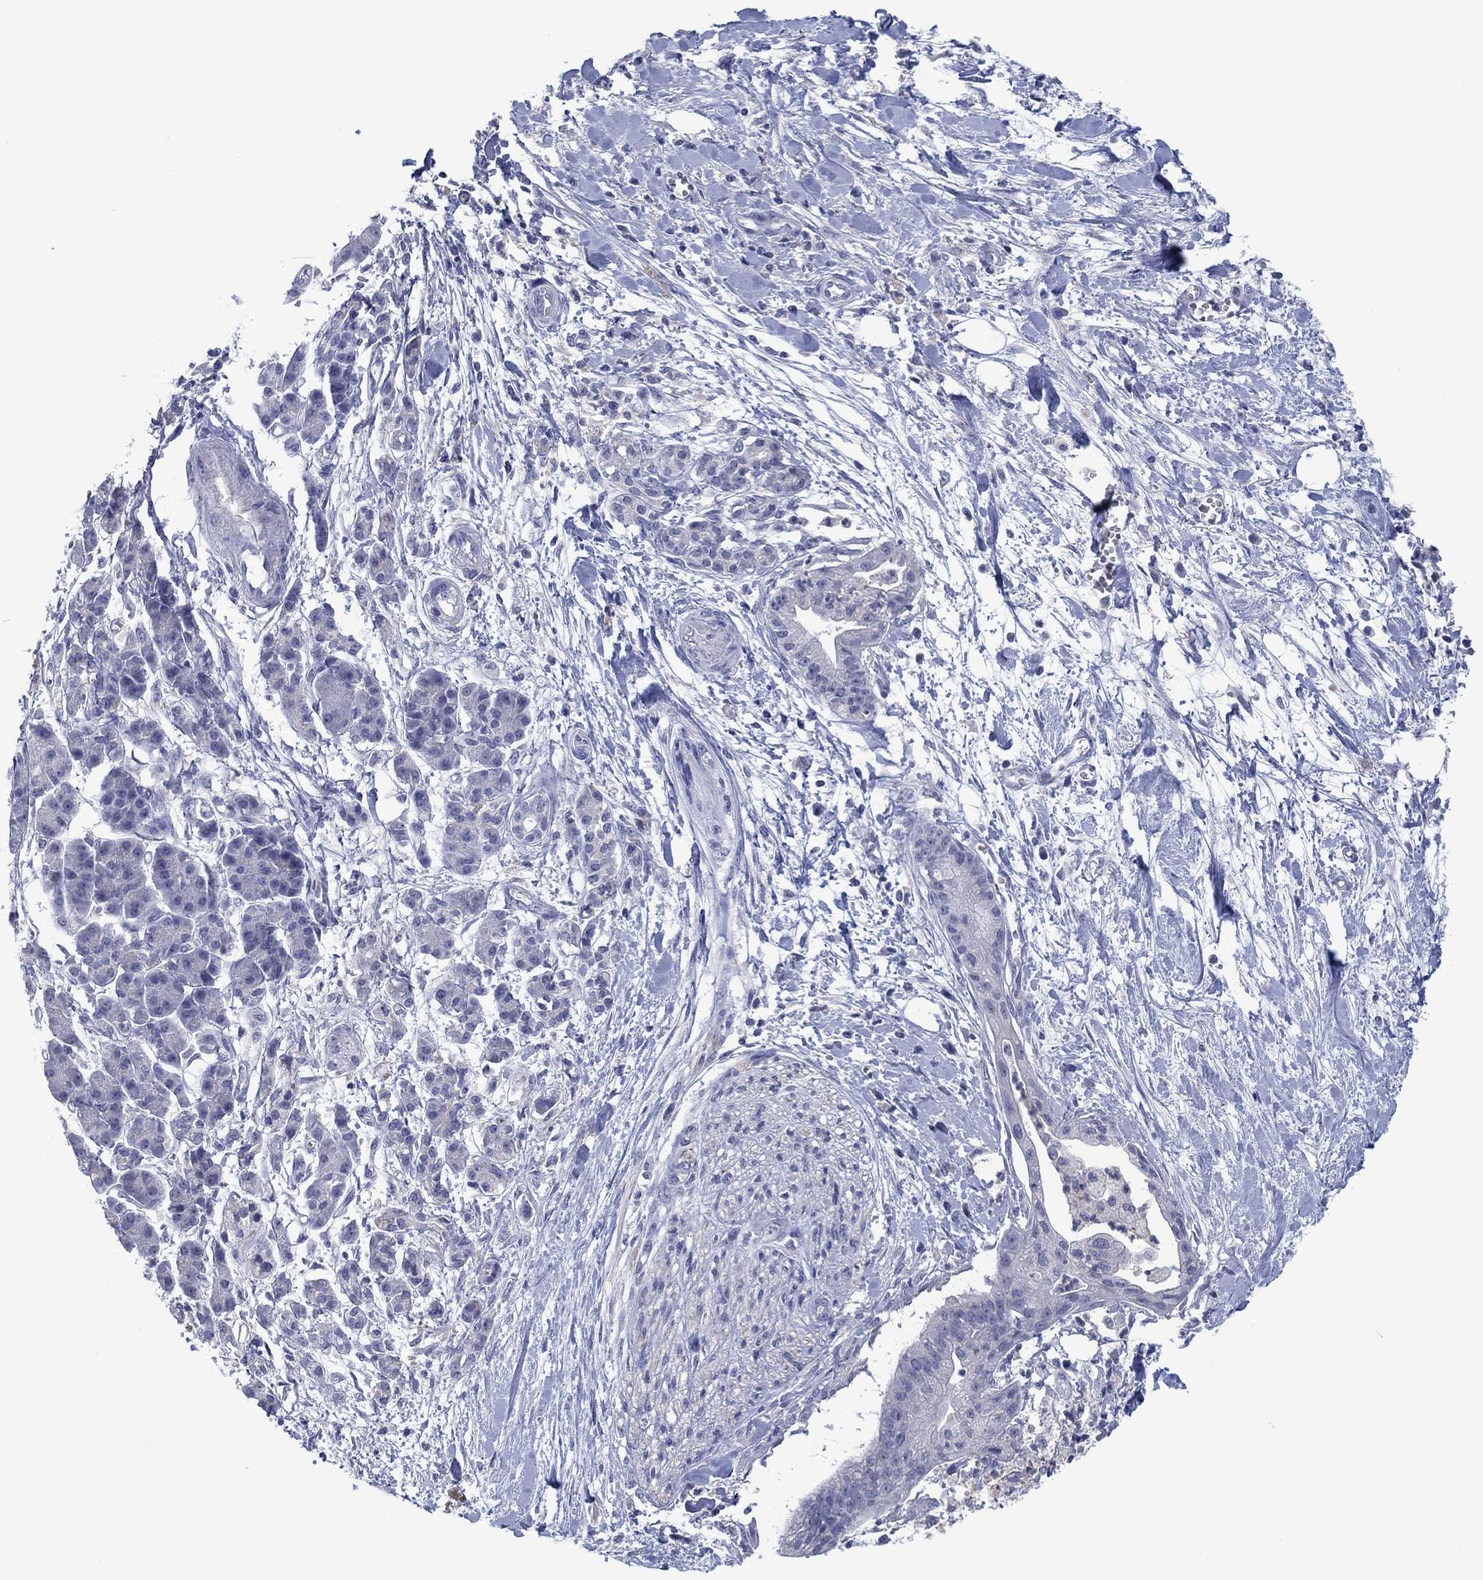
{"staining": {"intensity": "negative", "quantity": "none", "location": "none"}, "tissue": "pancreatic cancer", "cell_type": "Tumor cells", "image_type": "cancer", "snomed": [{"axis": "morphology", "description": "Normal tissue, NOS"}, {"axis": "morphology", "description": "Adenocarcinoma, NOS"}, {"axis": "topography", "description": "Lymph node"}, {"axis": "topography", "description": "Pancreas"}], "caption": "Pancreatic cancer was stained to show a protein in brown. There is no significant expression in tumor cells. (Brightfield microscopy of DAB IHC at high magnification).", "gene": "FER1L6", "patient": {"sex": "female", "age": 58}}